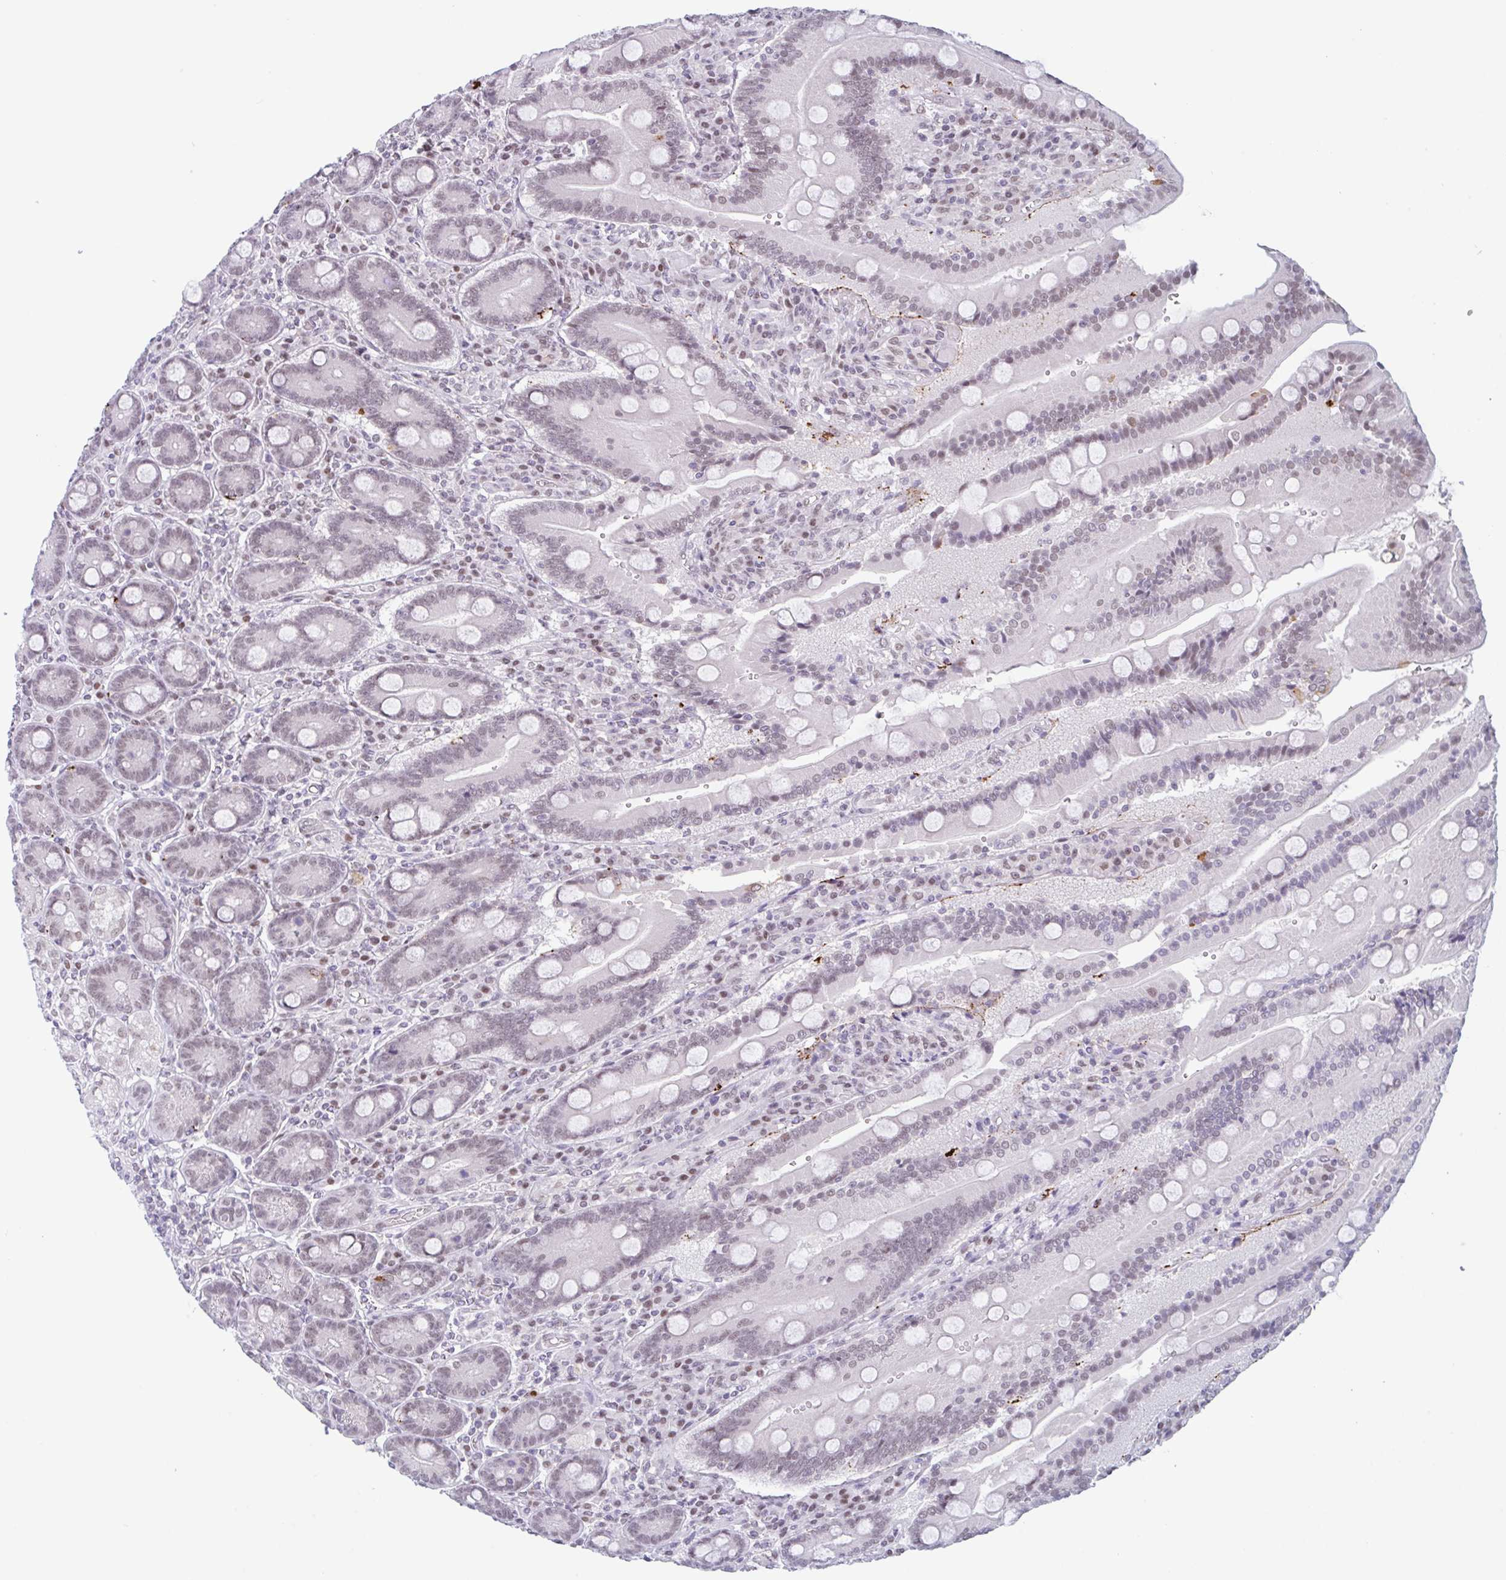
{"staining": {"intensity": "moderate", "quantity": "25%-75%", "location": "nuclear"}, "tissue": "duodenum", "cell_type": "Glandular cells", "image_type": "normal", "snomed": [{"axis": "morphology", "description": "Normal tissue, NOS"}, {"axis": "topography", "description": "Duodenum"}], "caption": "A medium amount of moderate nuclear staining is present in about 25%-75% of glandular cells in unremarkable duodenum. The staining was performed using DAB (3,3'-diaminobenzidine) to visualize the protein expression in brown, while the nuclei were stained in blue with hematoxylin (Magnification: 20x).", "gene": "PLG", "patient": {"sex": "female", "age": 62}}